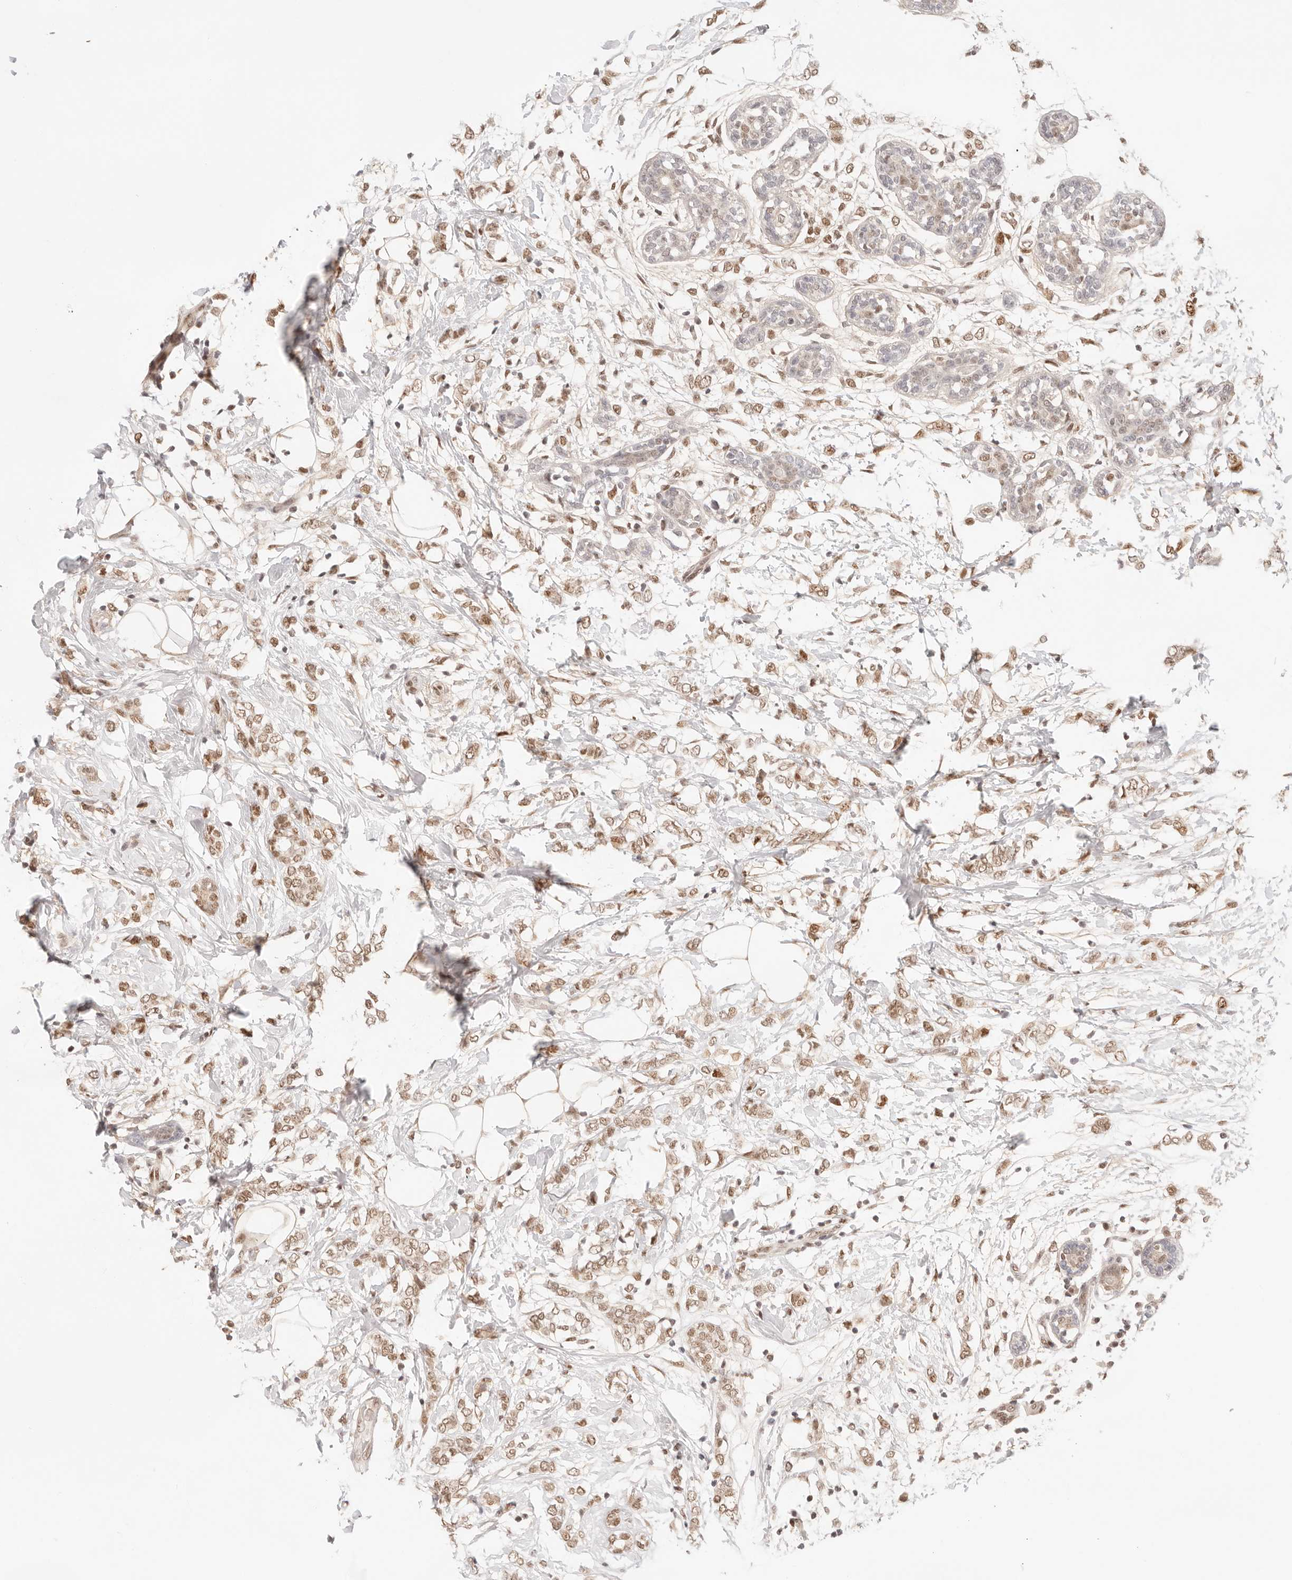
{"staining": {"intensity": "moderate", "quantity": ">75%", "location": "nuclear"}, "tissue": "breast cancer", "cell_type": "Tumor cells", "image_type": "cancer", "snomed": [{"axis": "morphology", "description": "Normal tissue, NOS"}, {"axis": "morphology", "description": "Lobular carcinoma"}, {"axis": "topography", "description": "Breast"}], "caption": "Breast cancer stained for a protein displays moderate nuclear positivity in tumor cells.", "gene": "GTF2E2", "patient": {"sex": "female", "age": 47}}